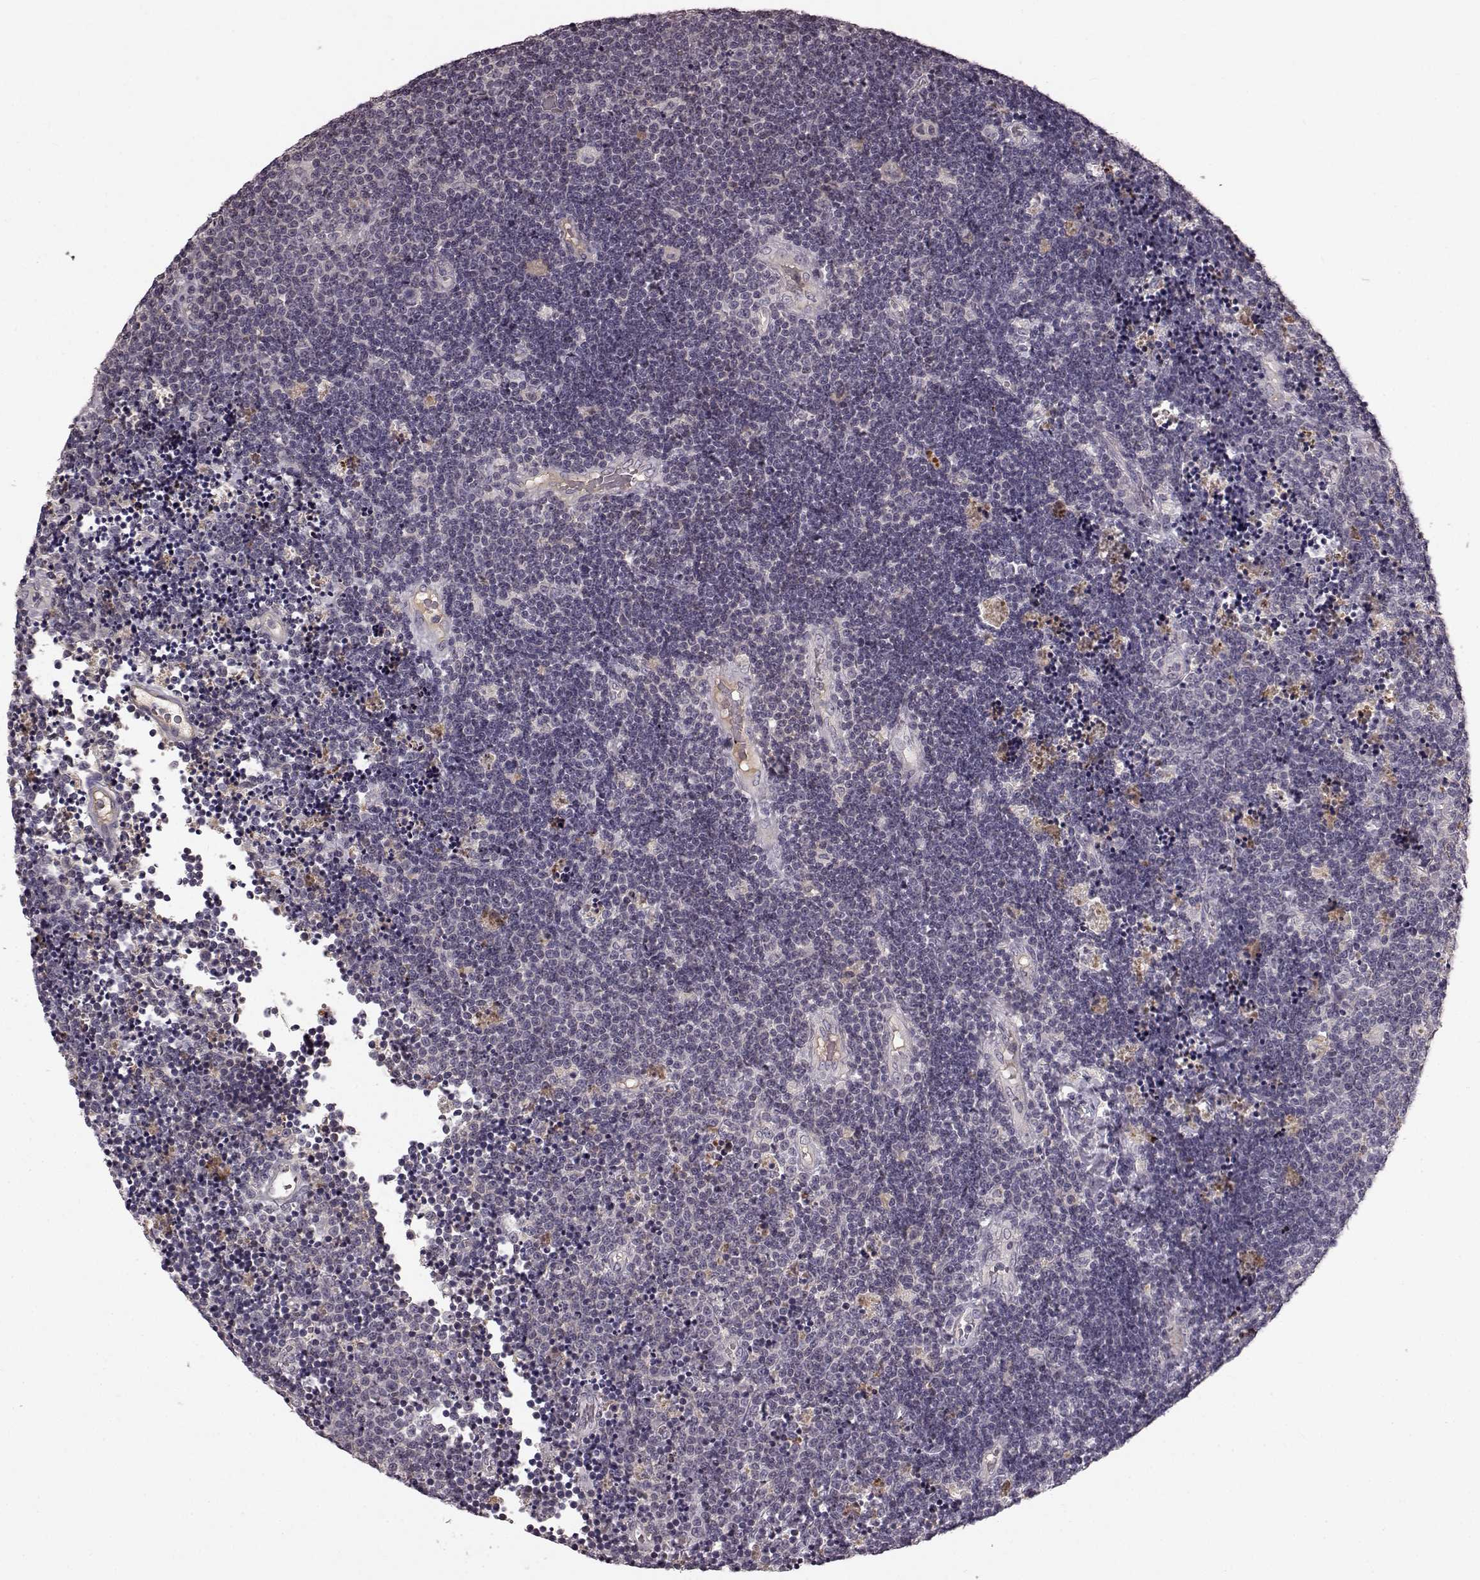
{"staining": {"intensity": "negative", "quantity": "none", "location": "none"}, "tissue": "lymphoma", "cell_type": "Tumor cells", "image_type": "cancer", "snomed": [{"axis": "morphology", "description": "Malignant lymphoma, non-Hodgkin's type, Low grade"}, {"axis": "topography", "description": "Brain"}], "caption": "High magnification brightfield microscopy of lymphoma stained with DAB (brown) and counterstained with hematoxylin (blue): tumor cells show no significant expression. The staining is performed using DAB brown chromogen with nuclei counter-stained in using hematoxylin.", "gene": "SLC22A18", "patient": {"sex": "female", "age": 66}}